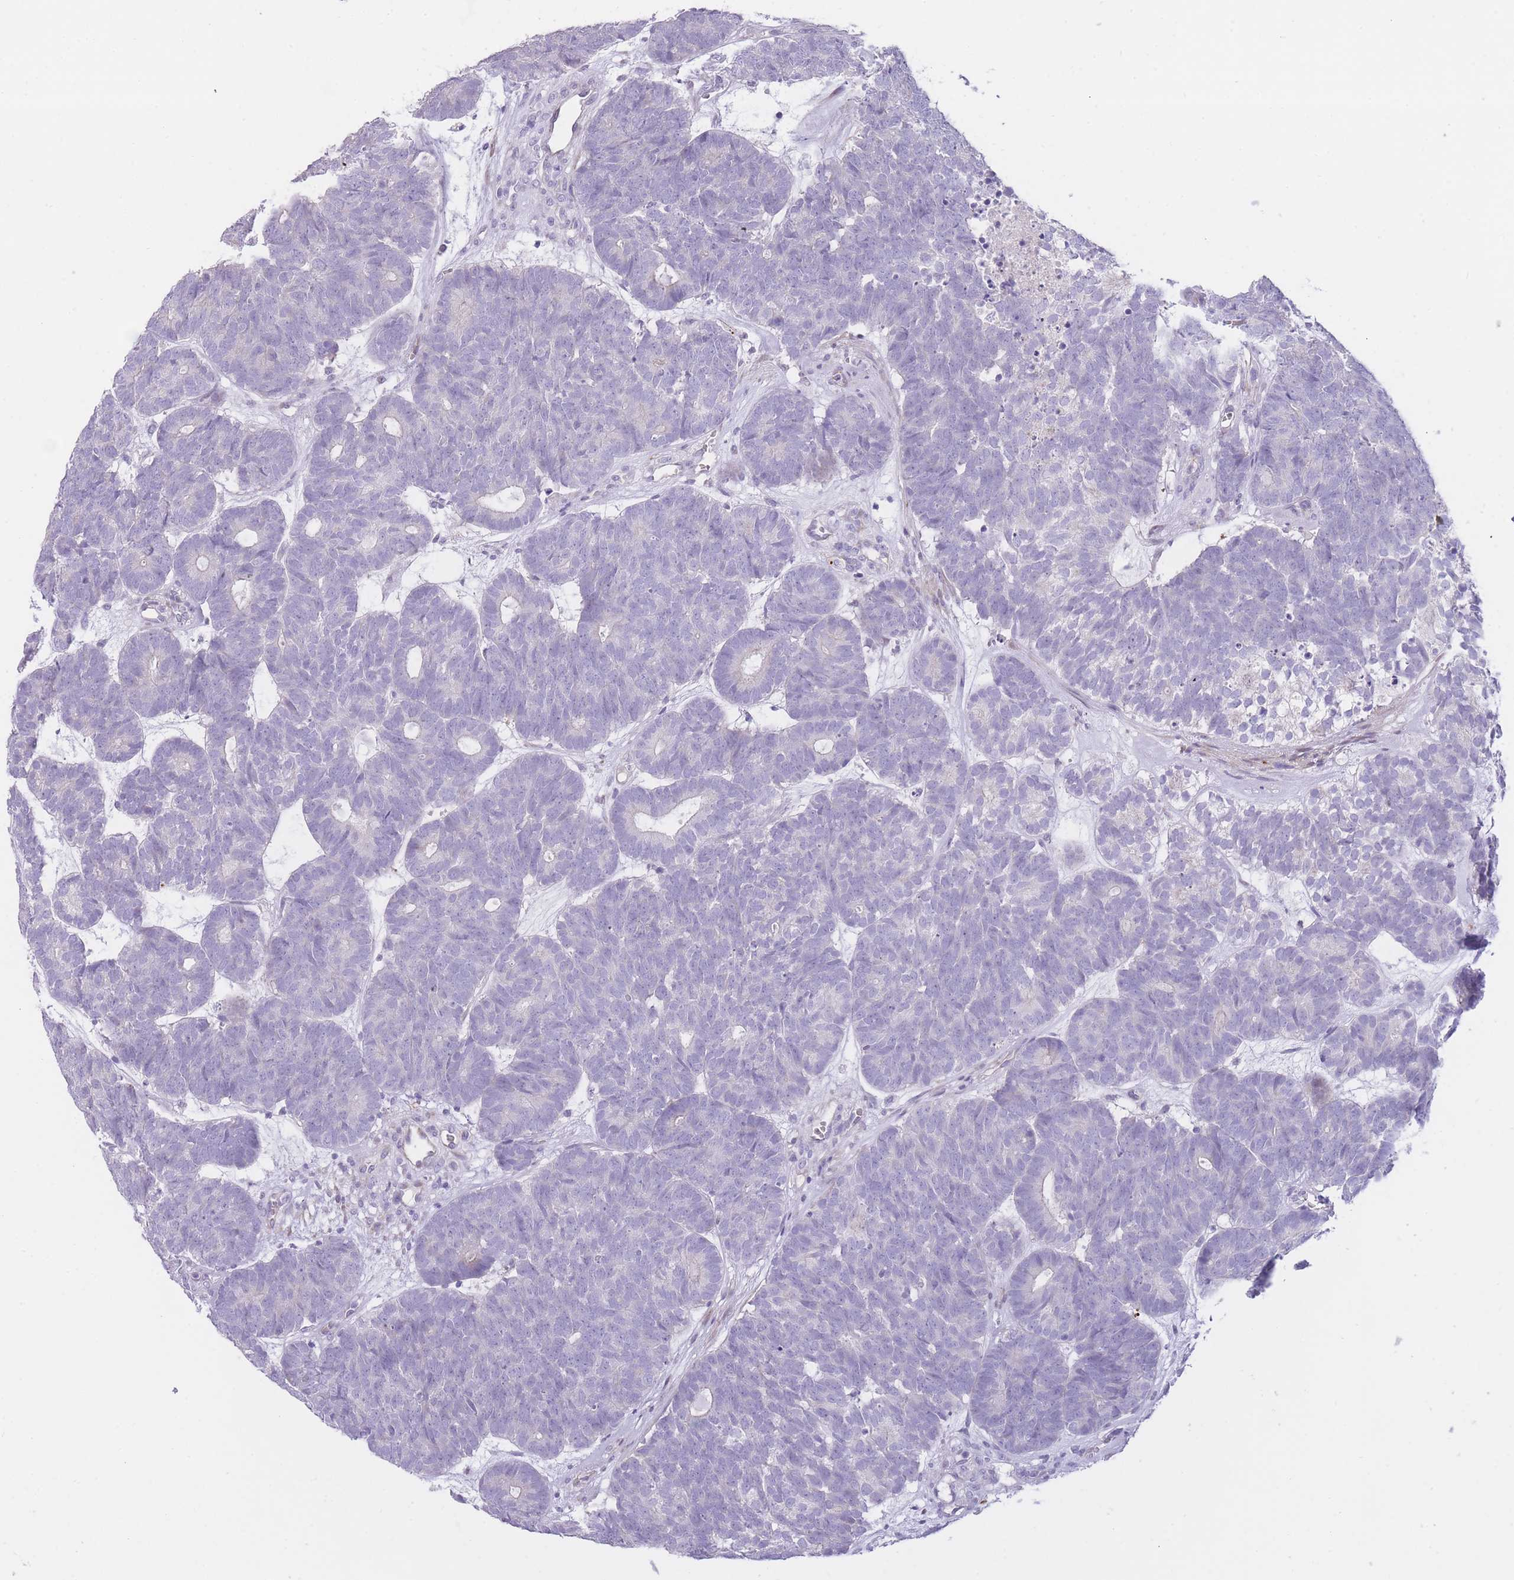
{"staining": {"intensity": "negative", "quantity": "none", "location": "none"}, "tissue": "head and neck cancer", "cell_type": "Tumor cells", "image_type": "cancer", "snomed": [{"axis": "morphology", "description": "Adenocarcinoma, NOS"}, {"axis": "topography", "description": "Head-Neck"}], "caption": "Image shows no significant protein staining in tumor cells of head and neck cancer (adenocarcinoma).", "gene": "IMPG1", "patient": {"sex": "female", "age": 81}}